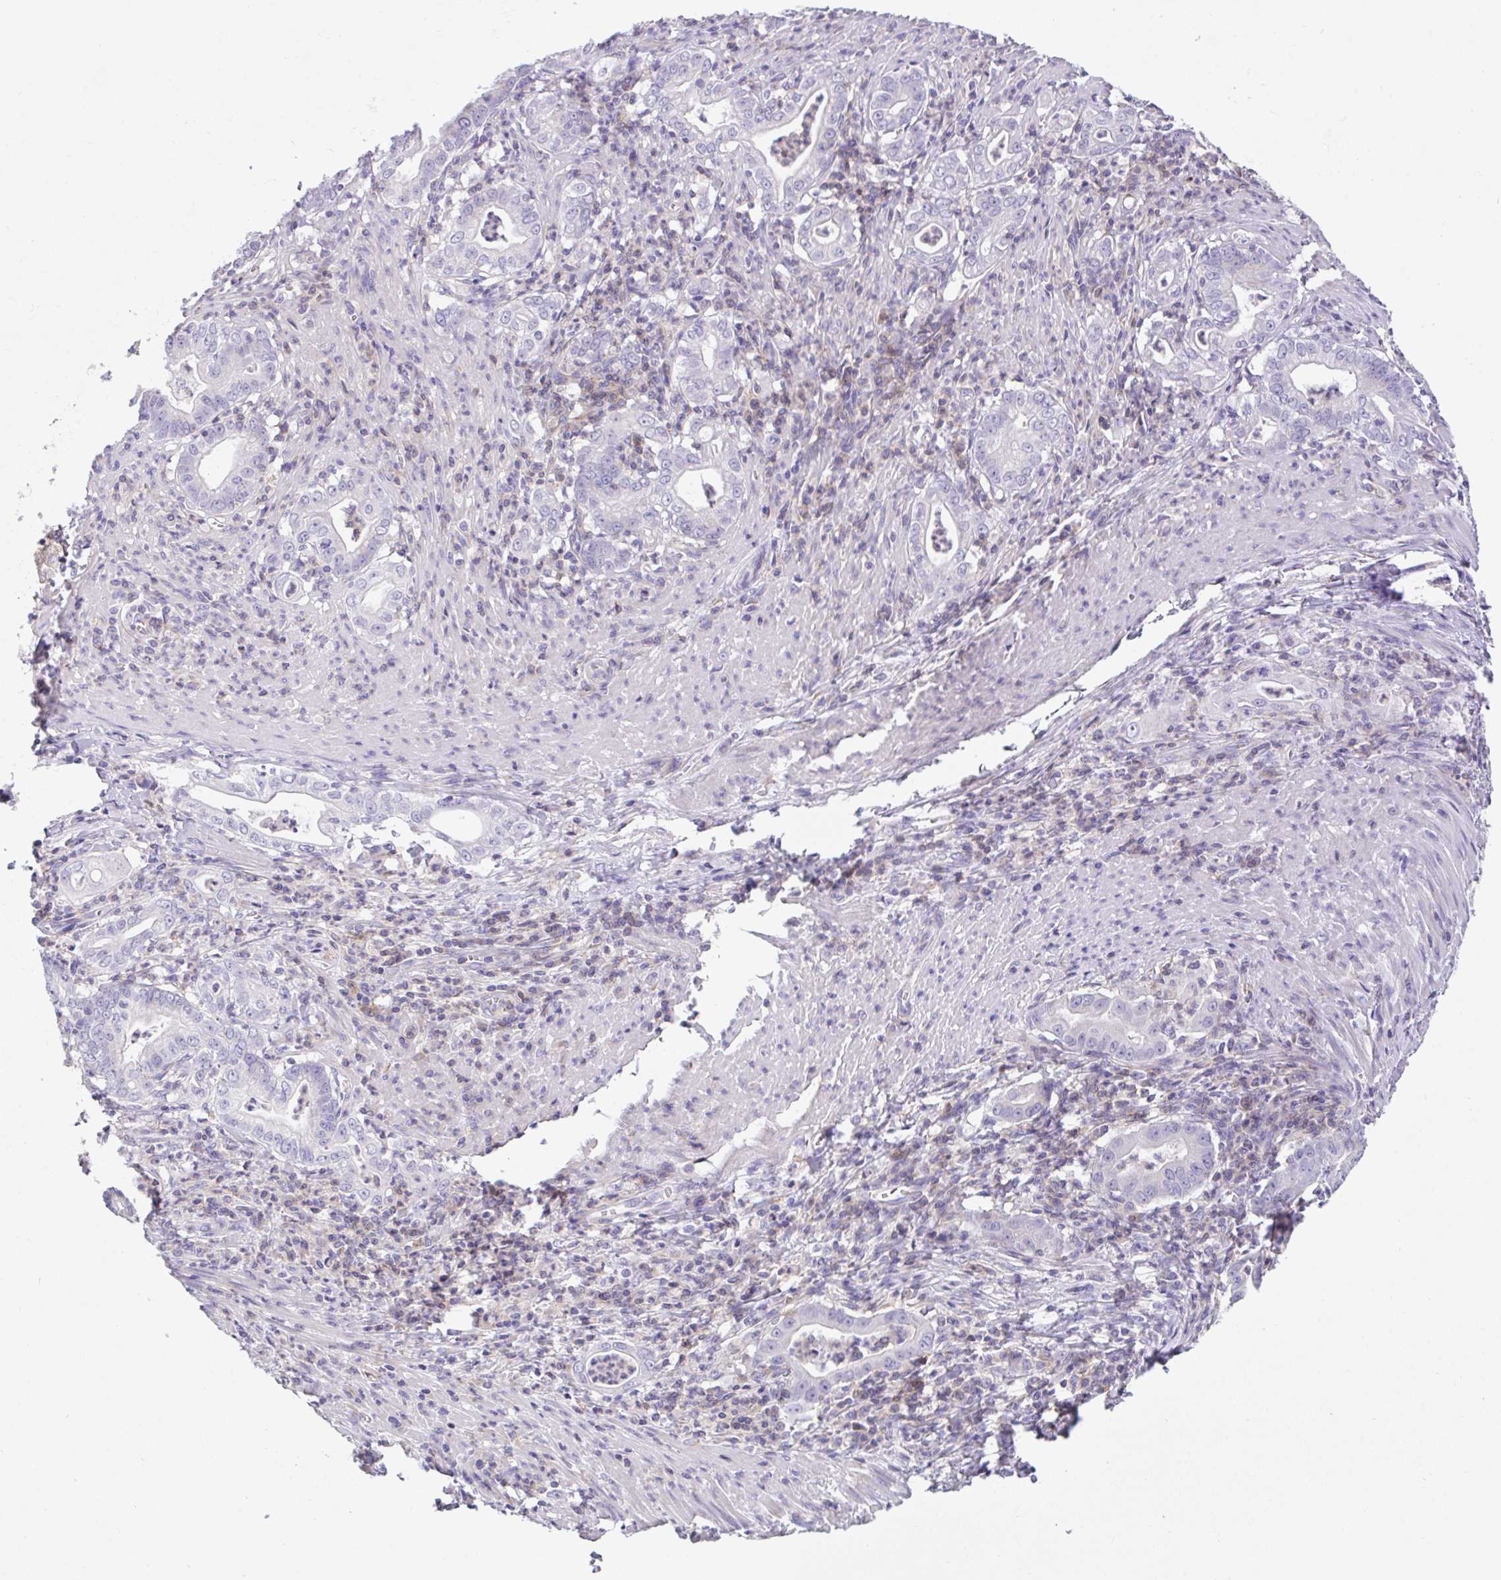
{"staining": {"intensity": "negative", "quantity": "none", "location": "none"}, "tissue": "stomach cancer", "cell_type": "Tumor cells", "image_type": "cancer", "snomed": [{"axis": "morphology", "description": "Adenocarcinoma, NOS"}, {"axis": "topography", "description": "Stomach, upper"}], "caption": "Tumor cells show no significant protein positivity in stomach adenocarcinoma. The staining is performed using DAB (3,3'-diaminobenzidine) brown chromogen with nuclei counter-stained in using hematoxylin.", "gene": "MIA3", "patient": {"sex": "female", "age": 79}}